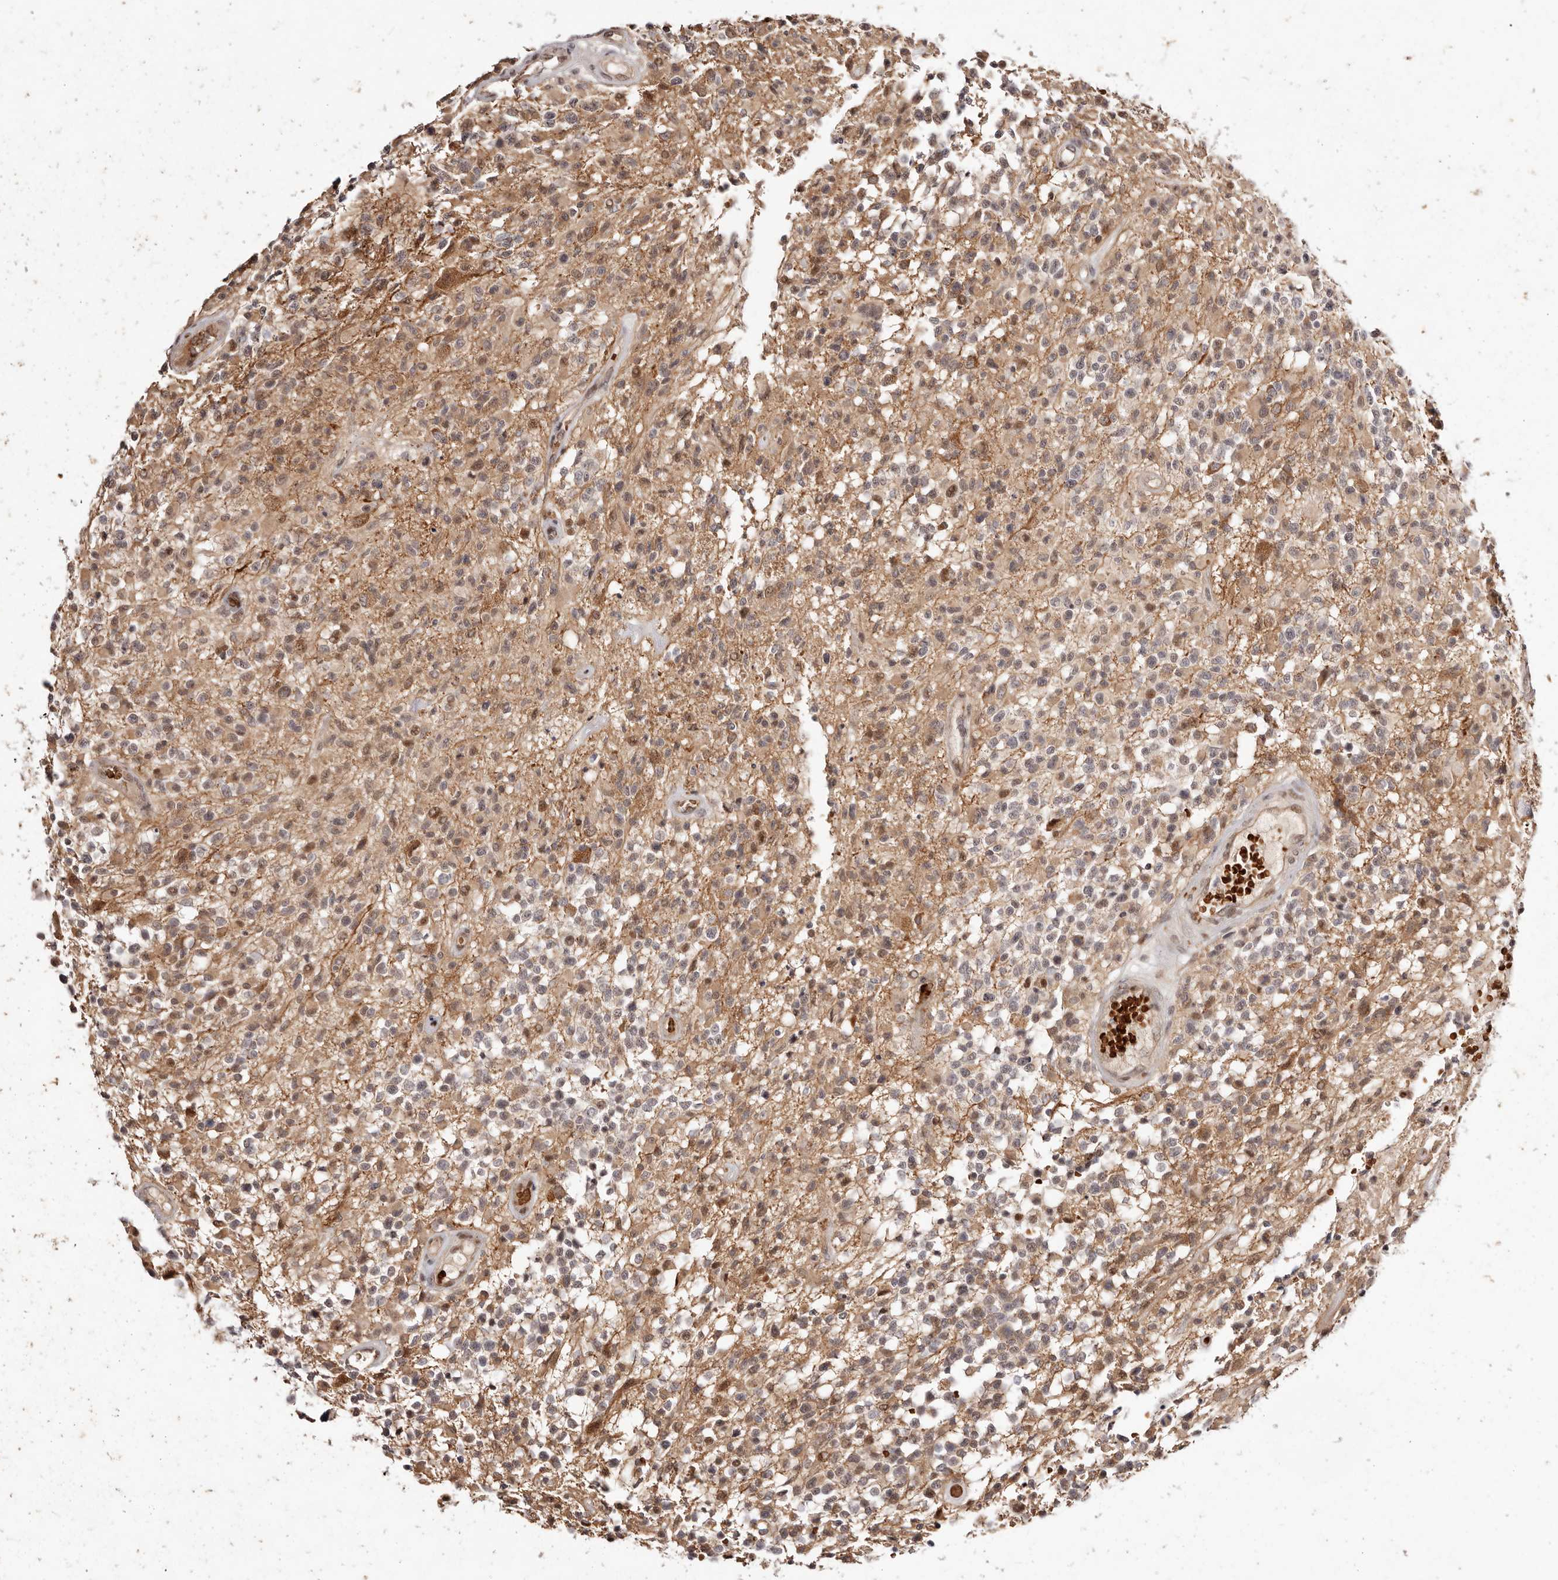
{"staining": {"intensity": "moderate", "quantity": "<25%", "location": "cytoplasmic/membranous,nuclear"}, "tissue": "glioma", "cell_type": "Tumor cells", "image_type": "cancer", "snomed": [{"axis": "morphology", "description": "Glioma, malignant, High grade"}, {"axis": "morphology", "description": "Glioblastoma, NOS"}, {"axis": "topography", "description": "Brain"}], "caption": "A histopathology image of glioma stained for a protein shows moderate cytoplasmic/membranous and nuclear brown staining in tumor cells.", "gene": "WRN", "patient": {"sex": "male", "age": 60}}